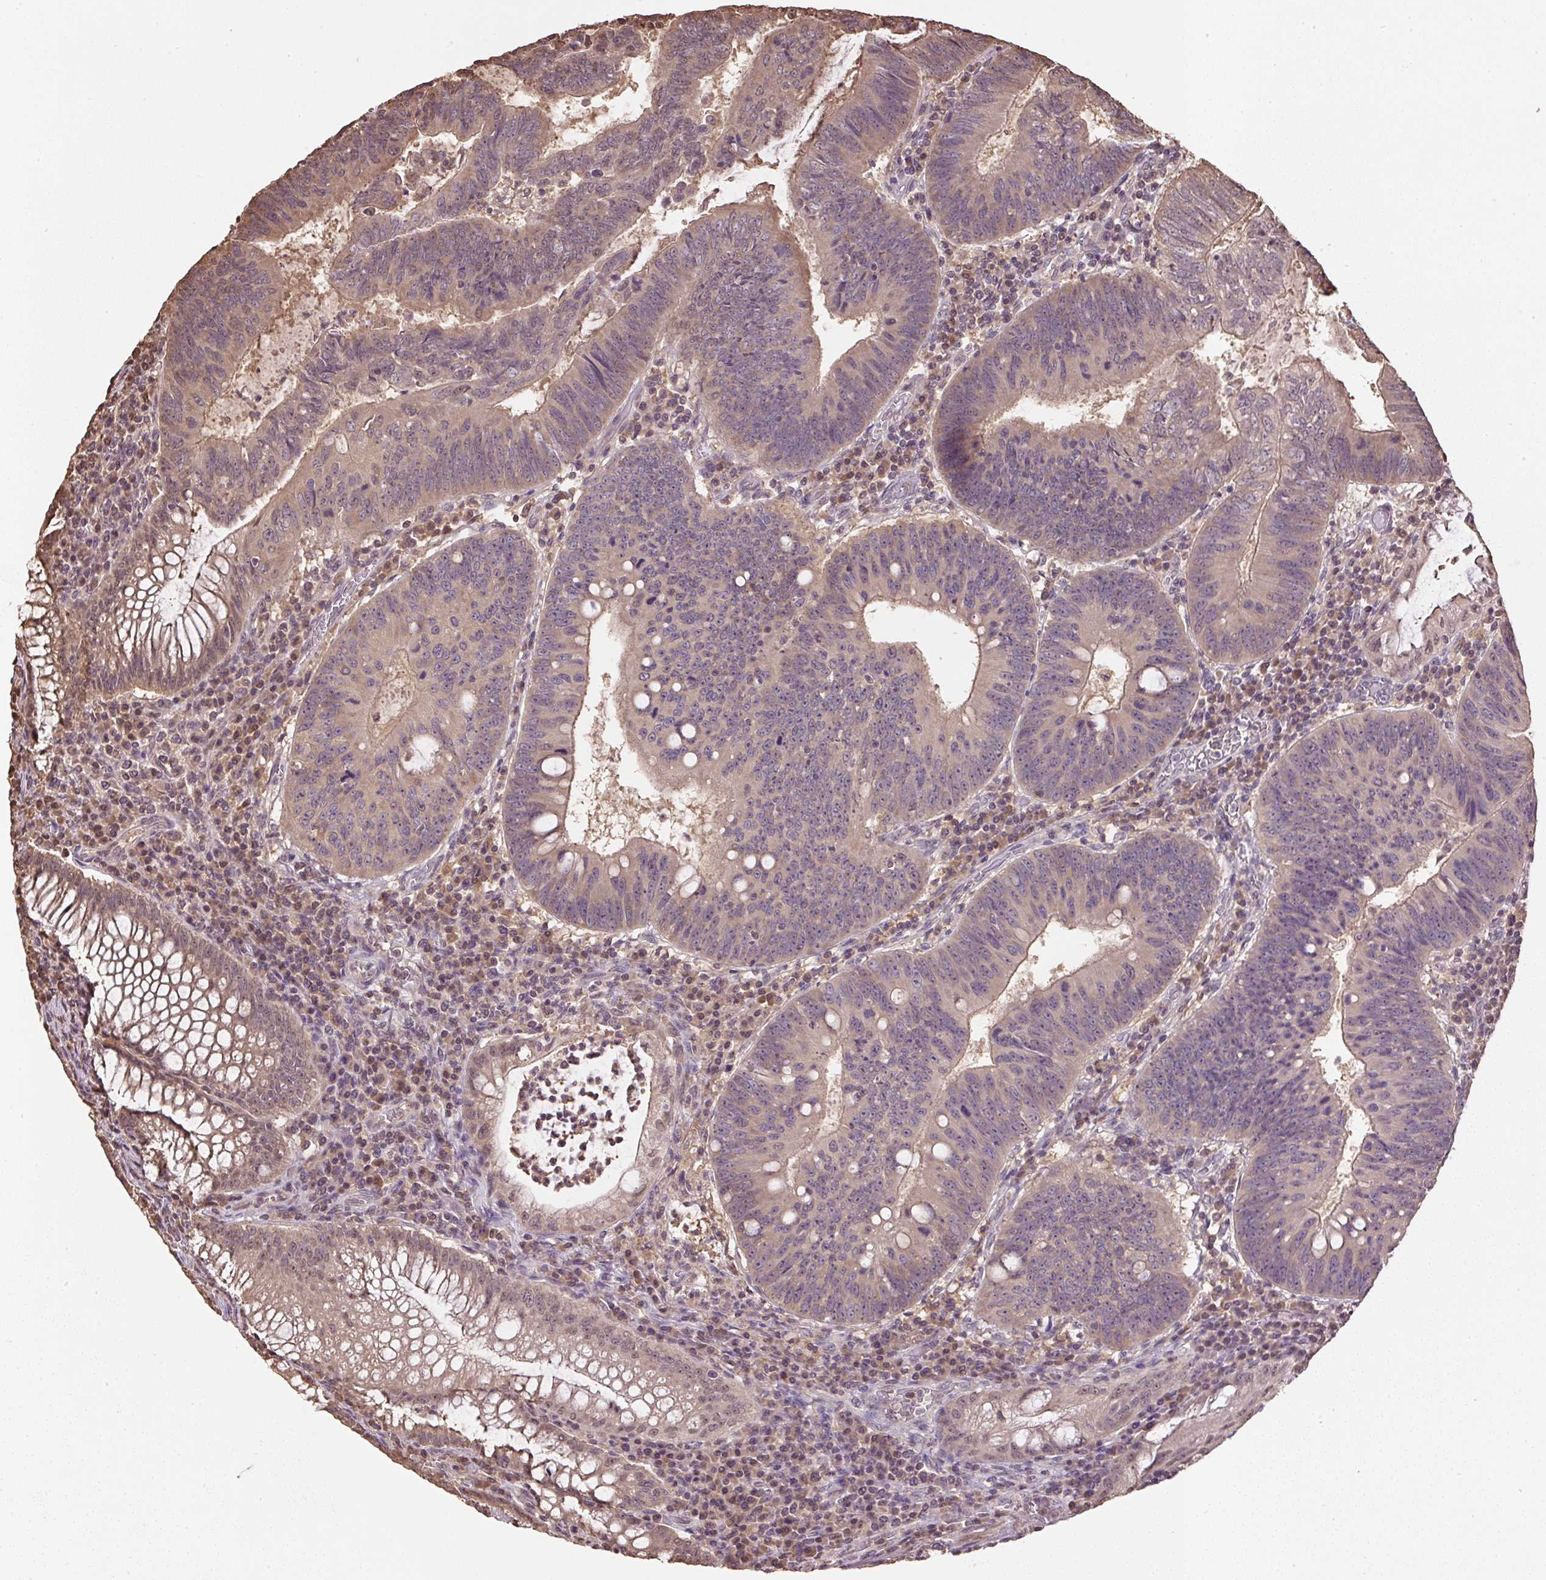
{"staining": {"intensity": "weak", "quantity": ">75%", "location": "cytoplasmic/membranous,nuclear"}, "tissue": "colorectal cancer", "cell_type": "Tumor cells", "image_type": "cancer", "snomed": [{"axis": "morphology", "description": "Adenocarcinoma, NOS"}, {"axis": "topography", "description": "Colon"}], "caption": "Immunohistochemical staining of human colorectal cancer (adenocarcinoma) exhibits weak cytoplasmic/membranous and nuclear protein staining in approximately >75% of tumor cells. The protein of interest is shown in brown color, while the nuclei are stained blue.", "gene": "TMEM170B", "patient": {"sex": "male", "age": 67}}